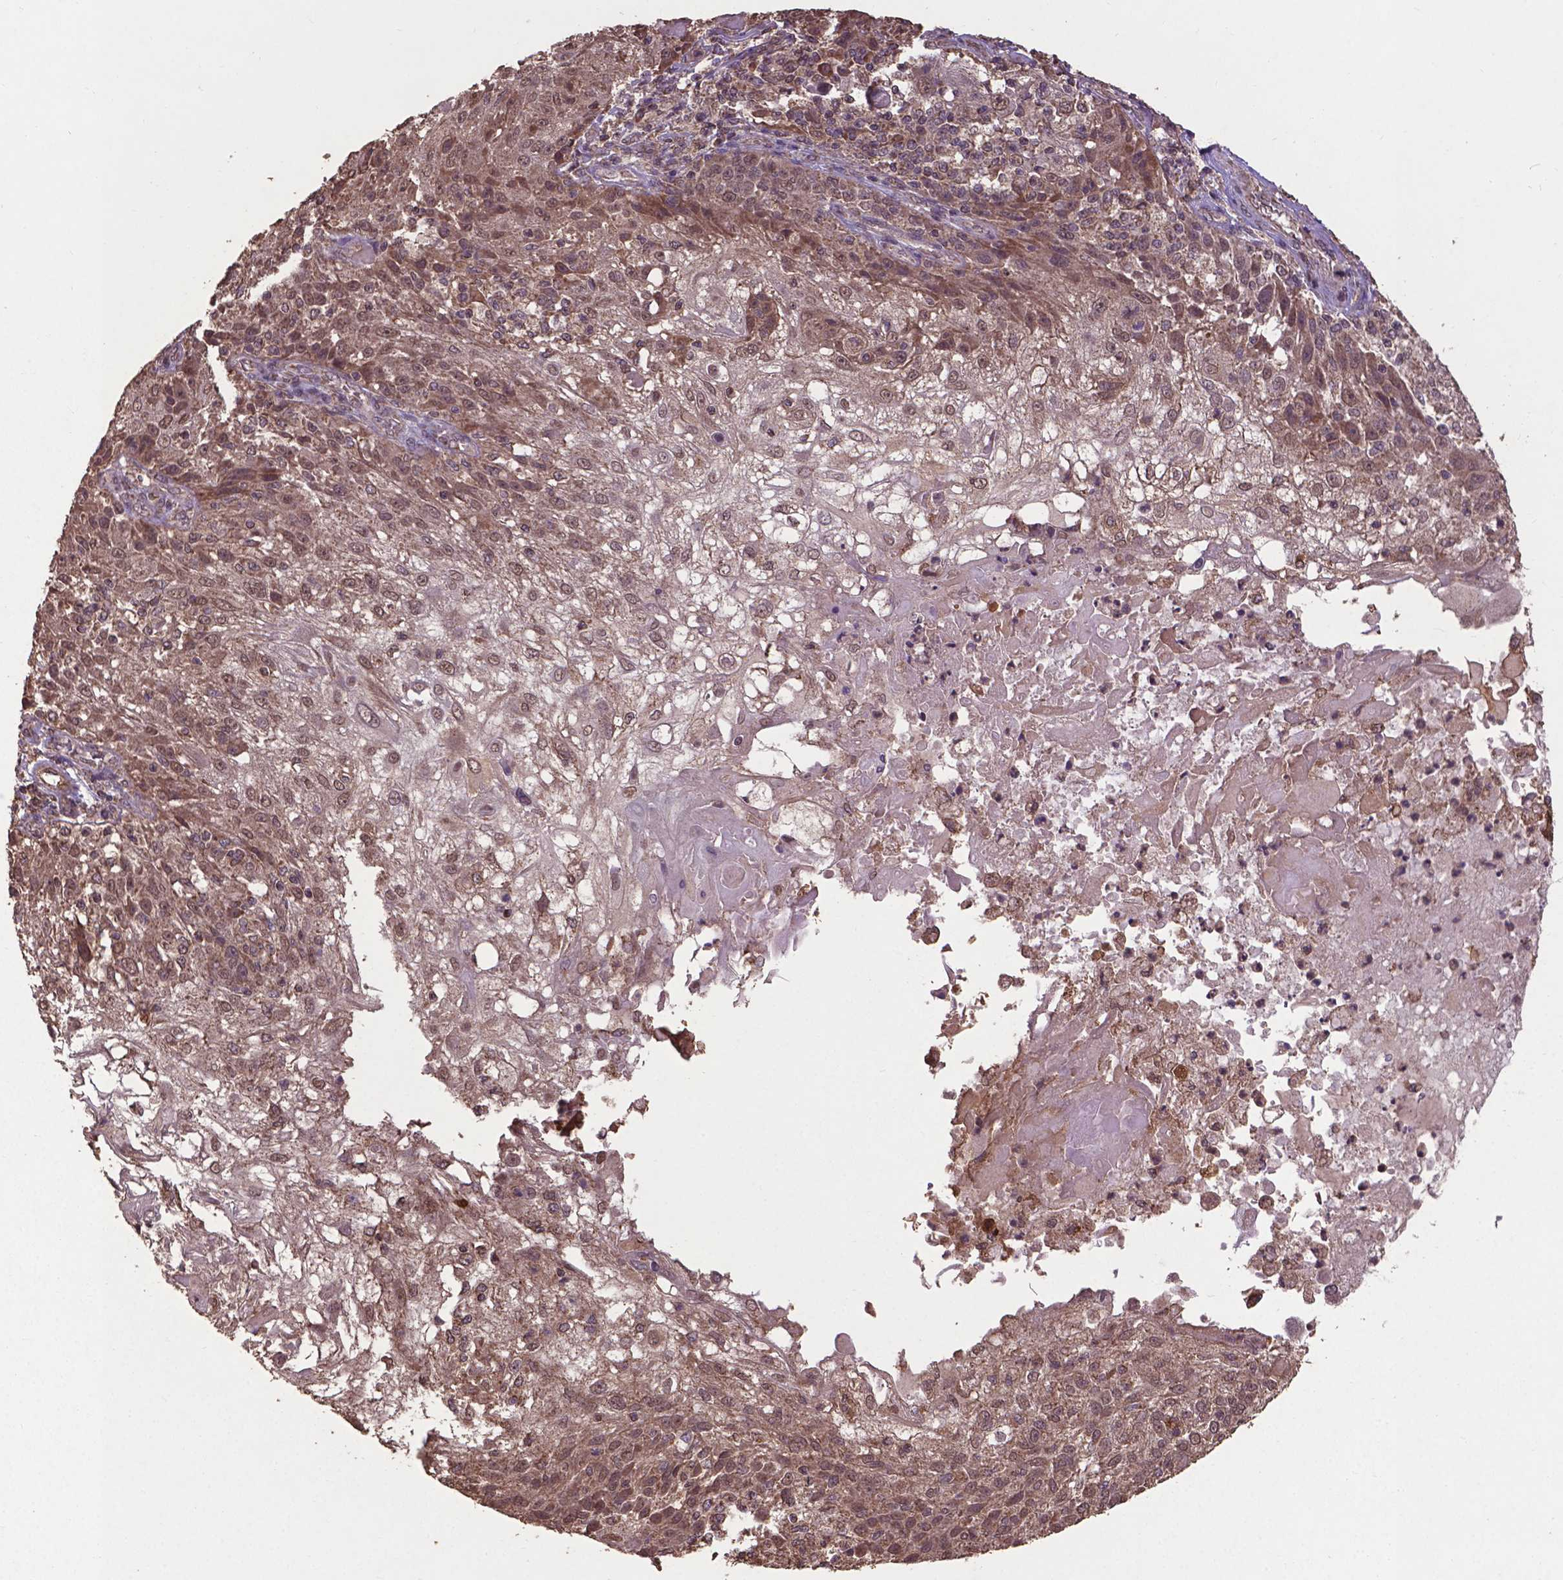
{"staining": {"intensity": "moderate", "quantity": ">75%", "location": "cytoplasmic/membranous,nuclear"}, "tissue": "skin cancer", "cell_type": "Tumor cells", "image_type": "cancer", "snomed": [{"axis": "morphology", "description": "Normal tissue, NOS"}, {"axis": "morphology", "description": "Squamous cell carcinoma, NOS"}, {"axis": "topography", "description": "Skin"}], "caption": "Skin cancer (squamous cell carcinoma) stained with a protein marker reveals moderate staining in tumor cells.", "gene": "DCAF1", "patient": {"sex": "female", "age": 83}}